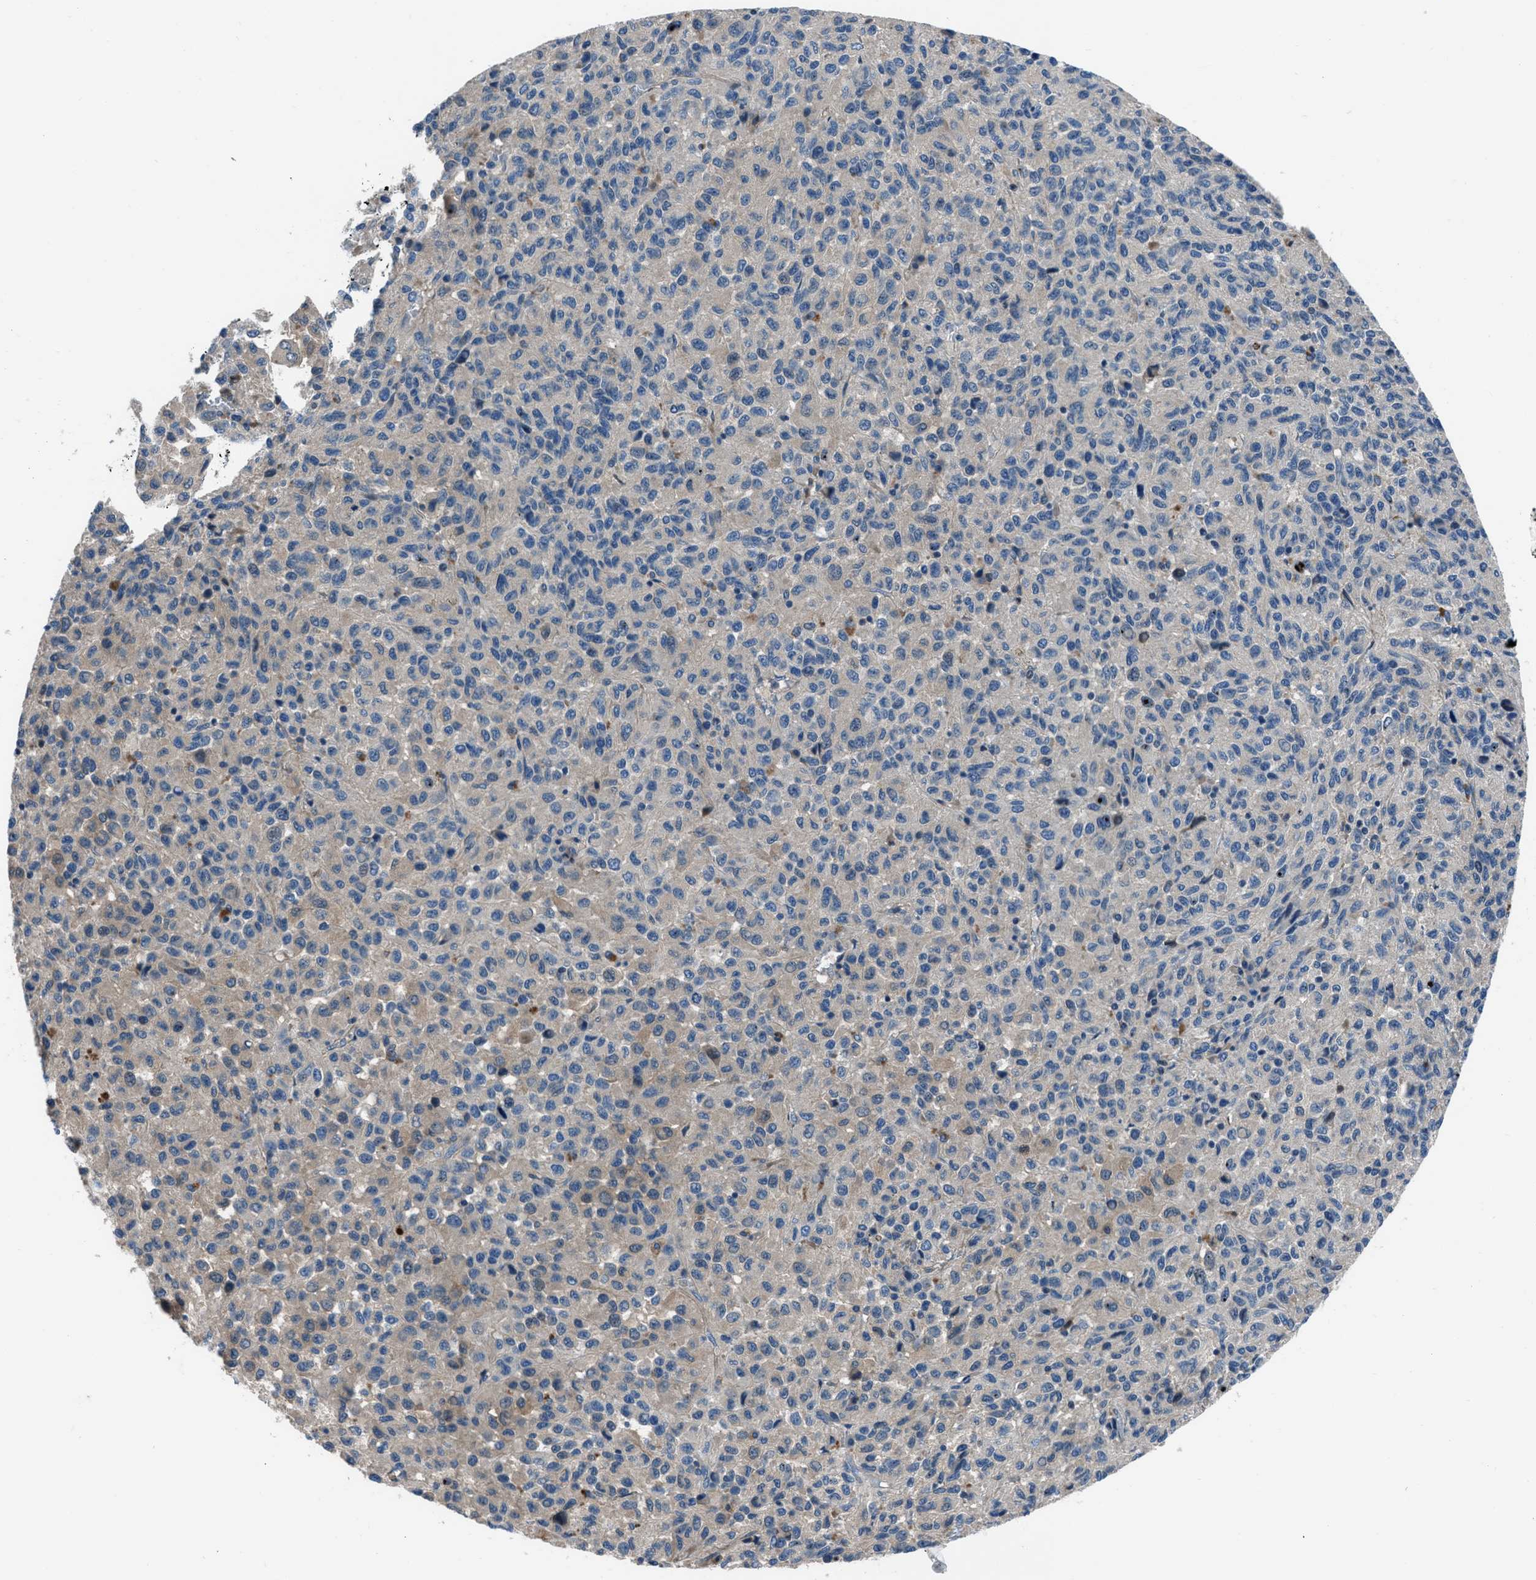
{"staining": {"intensity": "negative", "quantity": "none", "location": "none"}, "tissue": "melanoma", "cell_type": "Tumor cells", "image_type": "cancer", "snomed": [{"axis": "morphology", "description": "Malignant melanoma, Metastatic site"}, {"axis": "topography", "description": "Lung"}], "caption": "Tumor cells are negative for brown protein staining in malignant melanoma (metastatic site). Brightfield microscopy of immunohistochemistry stained with DAB (3,3'-diaminobenzidine) (brown) and hematoxylin (blue), captured at high magnification.", "gene": "SLC38A6", "patient": {"sex": "male", "age": 64}}